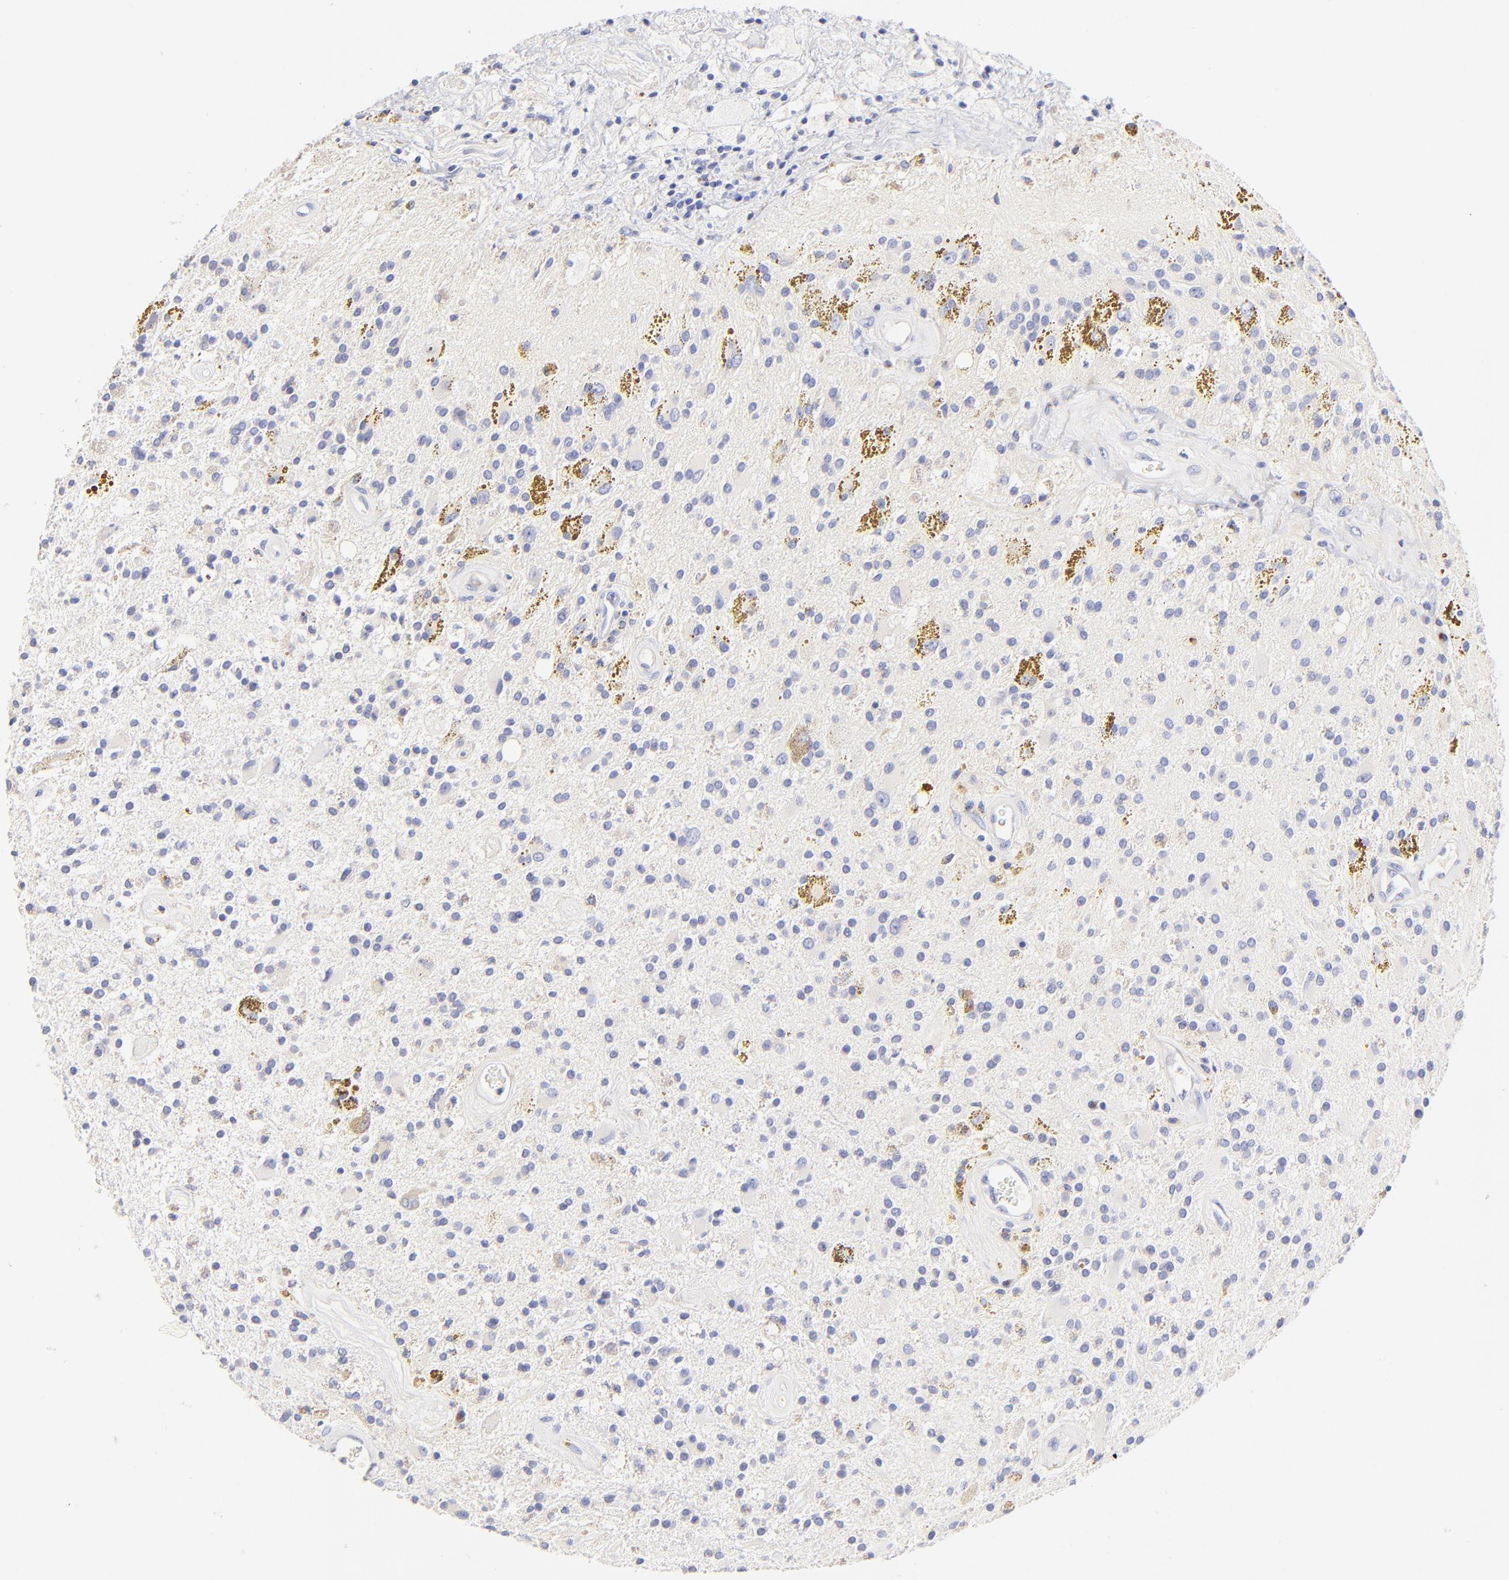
{"staining": {"intensity": "negative", "quantity": "none", "location": "none"}, "tissue": "glioma", "cell_type": "Tumor cells", "image_type": "cancer", "snomed": [{"axis": "morphology", "description": "Glioma, malignant, Low grade"}, {"axis": "topography", "description": "Brain"}], "caption": "Tumor cells are negative for protein expression in human malignant glioma (low-grade). (DAB IHC with hematoxylin counter stain).", "gene": "ASB9", "patient": {"sex": "male", "age": 58}}